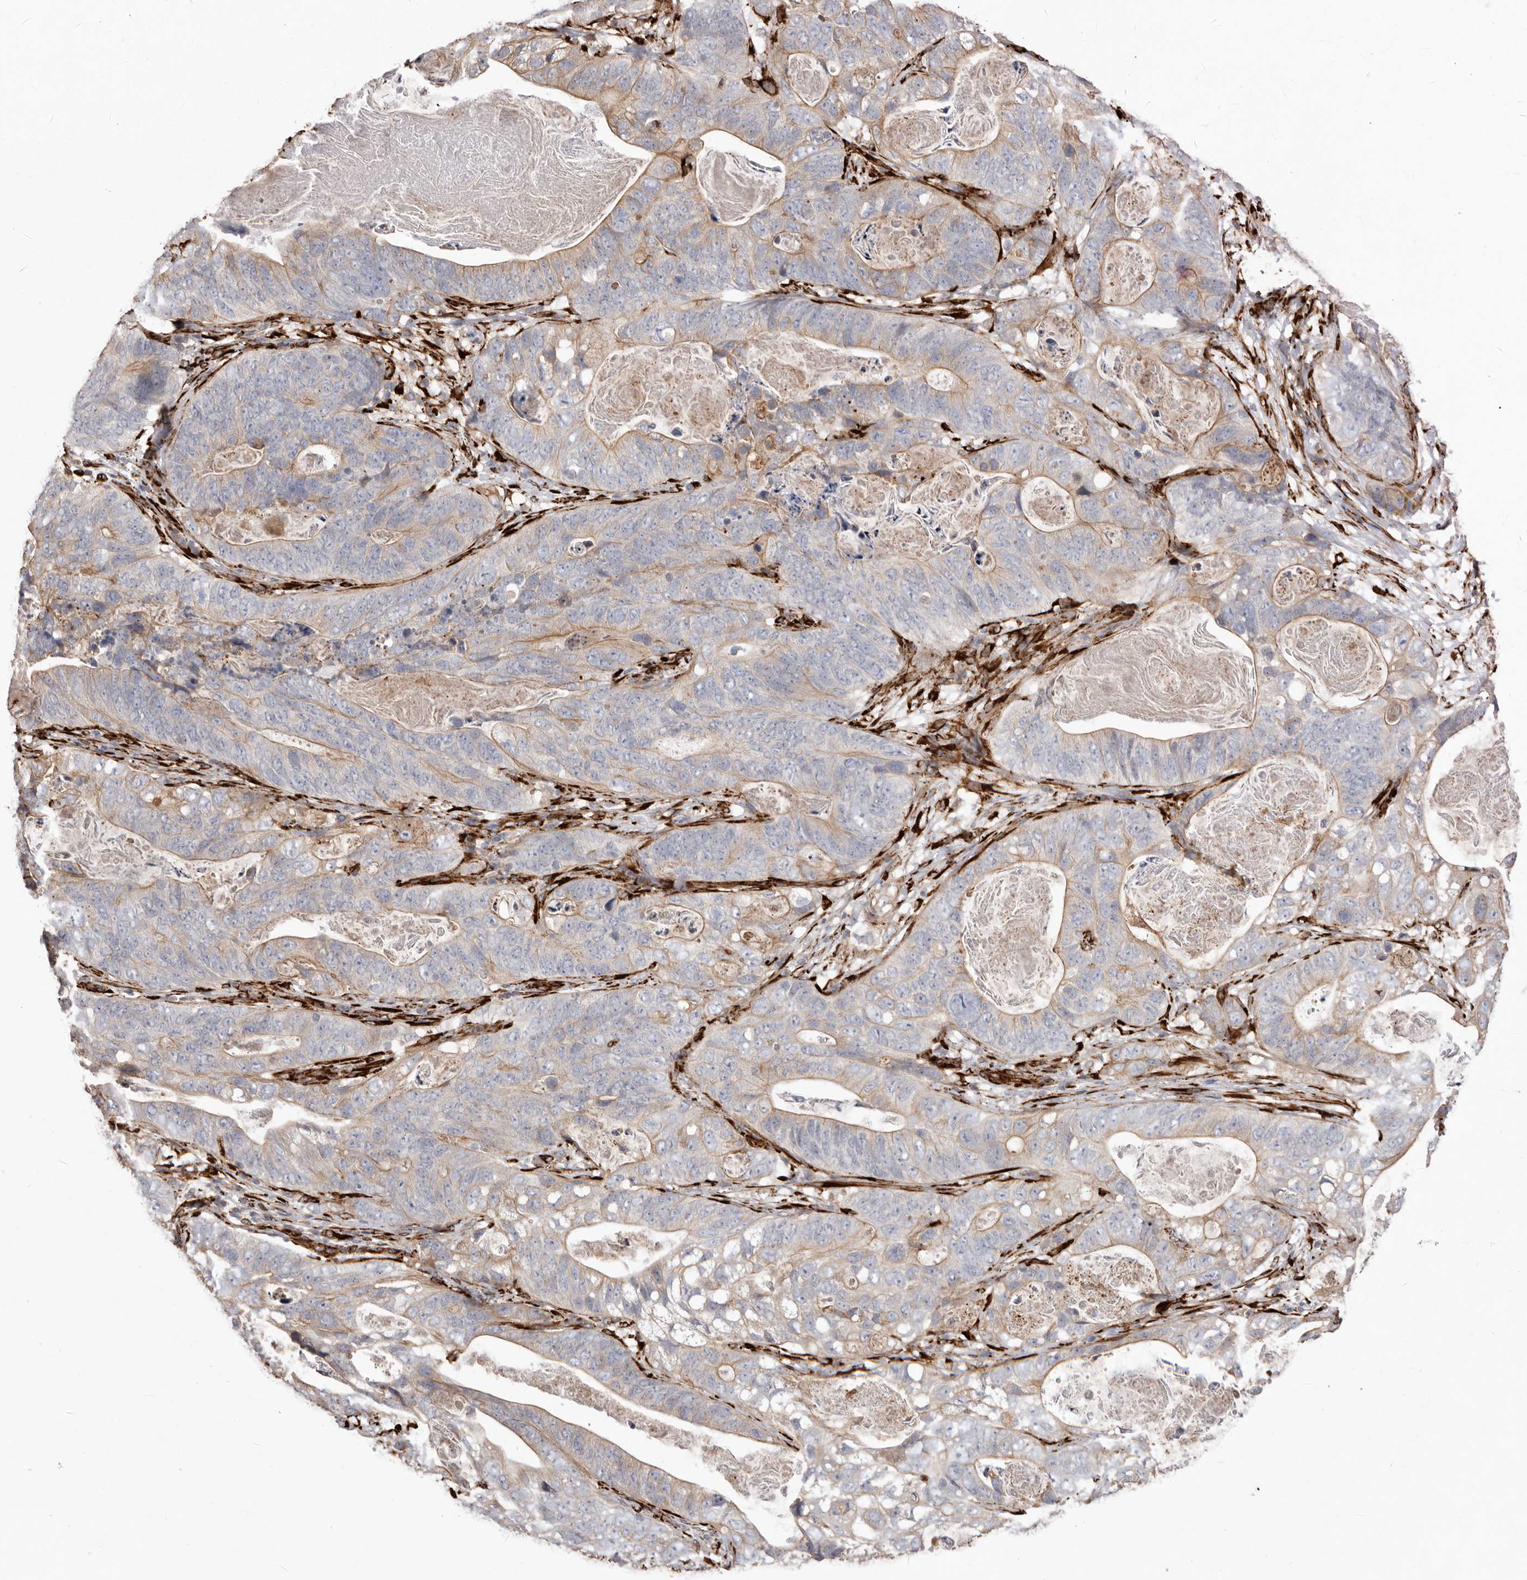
{"staining": {"intensity": "moderate", "quantity": "25%-75%", "location": "cytoplasmic/membranous"}, "tissue": "stomach cancer", "cell_type": "Tumor cells", "image_type": "cancer", "snomed": [{"axis": "morphology", "description": "Normal tissue, NOS"}, {"axis": "morphology", "description": "Adenocarcinoma, NOS"}, {"axis": "topography", "description": "Stomach"}], "caption": "A brown stain shows moderate cytoplasmic/membranous positivity of a protein in human adenocarcinoma (stomach) tumor cells.", "gene": "WDTC1", "patient": {"sex": "female", "age": 89}}